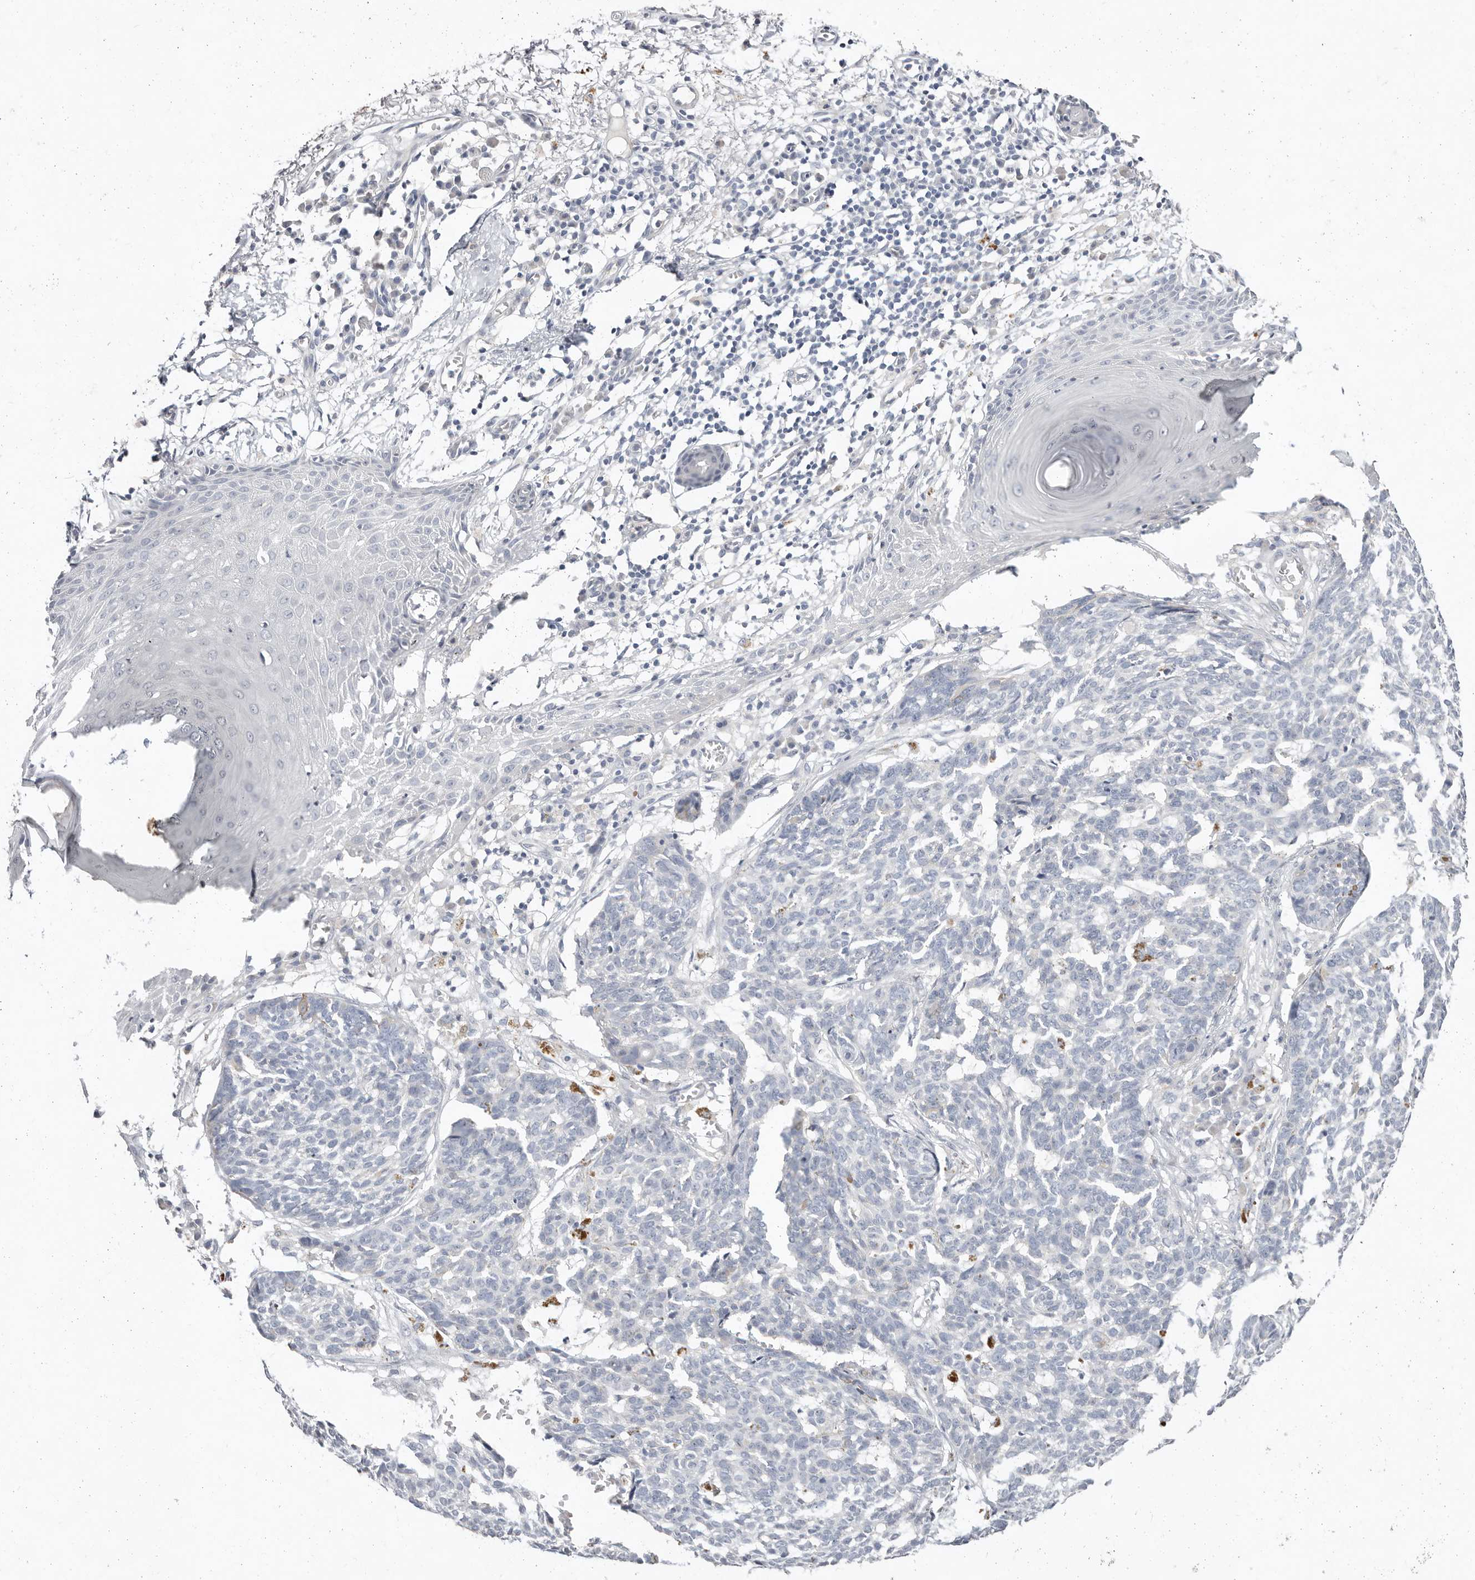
{"staining": {"intensity": "negative", "quantity": "none", "location": "none"}, "tissue": "skin cancer", "cell_type": "Tumor cells", "image_type": "cancer", "snomed": [{"axis": "morphology", "description": "Basal cell carcinoma"}, {"axis": "topography", "description": "Skin"}], "caption": "High power microscopy histopathology image of an immunohistochemistry (IHC) image of skin basal cell carcinoma, revealing no significant expression in tumor cells.", "gene": "TMEM63B", "patient": {"sex": "male", "age": 85}}